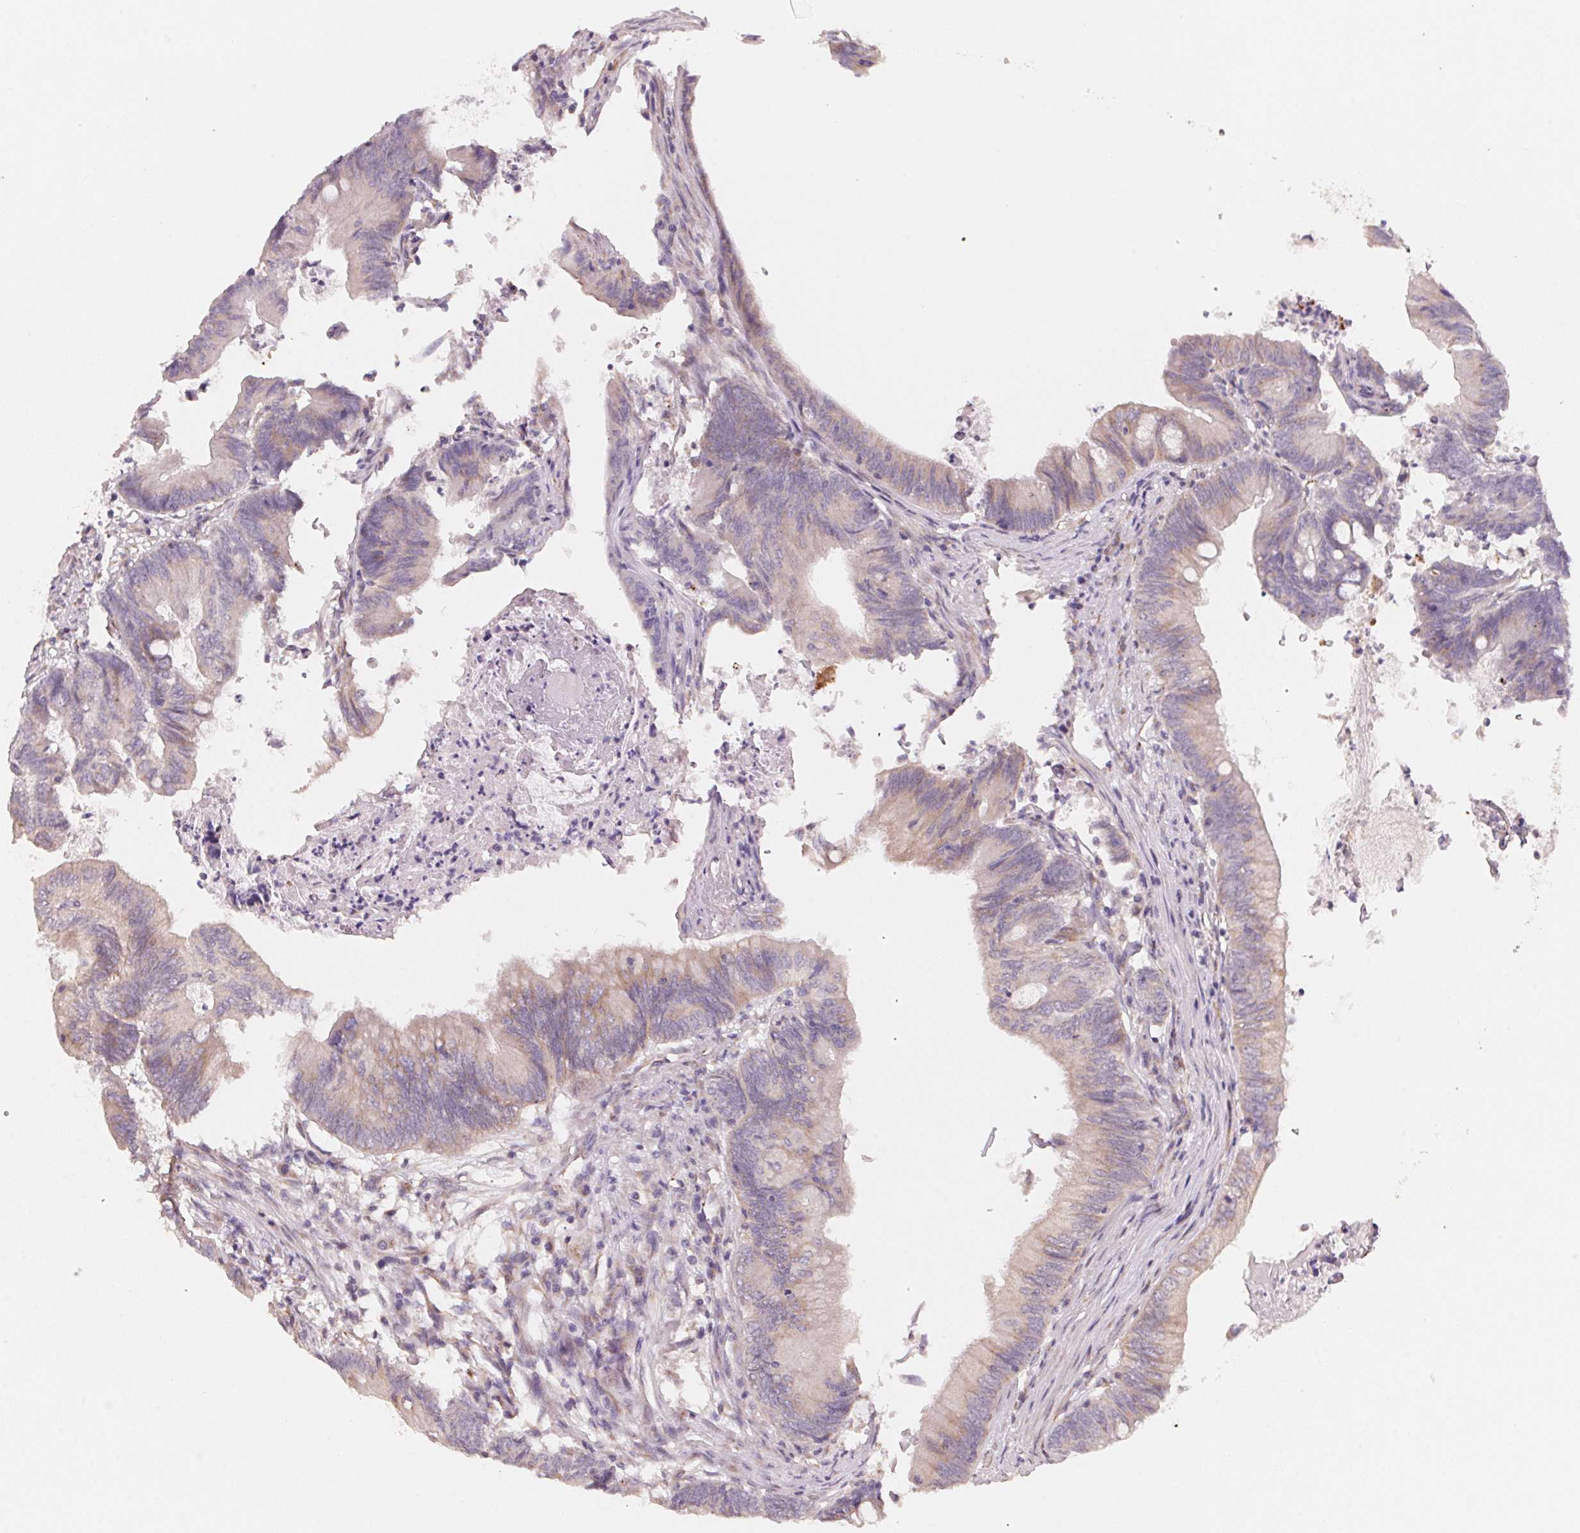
{"staining": {"intensity": "weak", "quantity": "25%-75%", "location": "cytoplasmic/membranous"}, "tissue": "colorectal cancer", "cell_type": "Tumor cells", "image_type": "cancer", "snomed": [{"axis": "morphology", "description": "Adenocarcinoma, NOS"}, {"axis": "topography", "description": "Colon"}], "caption": "There is low levels of weak cytoplasmic/membranous positivity in tumor cells of adenocarcinoma (colorectal), as demonstrated by immunohistochemical staining (brown color).", "gene": "TSPAN12", "patient": {"sex": "female", "age": 70}}